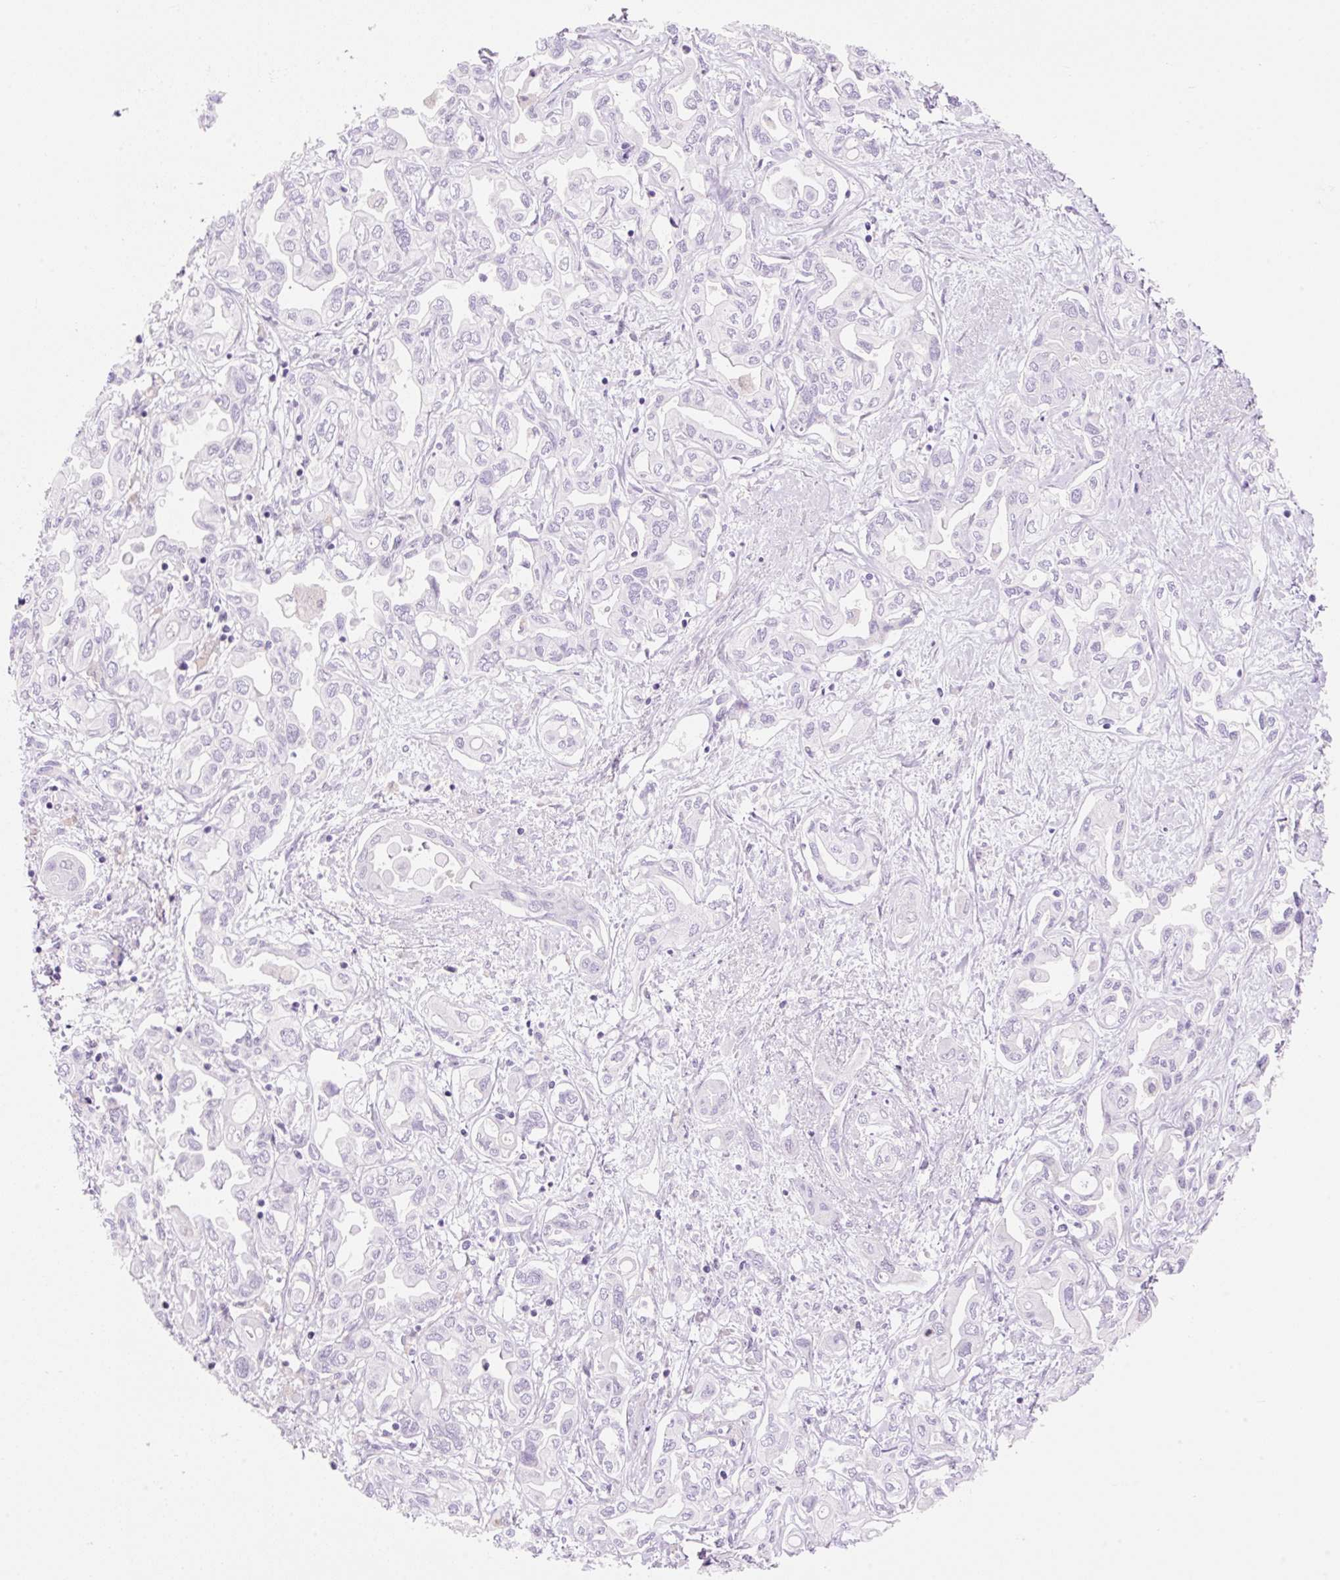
{"staining": {"intensity": "negative", "quantity": "none", "location": "none"}, "tissue": "liver cancer", "cell_type": "Tumor cells", "image_type": "cancer", "snomed": [{"axis": "morphology", "description": "Cholangiocarcinoma"}, {"axis": "topography", "description": "Liver"}], "caption": "Protein analysis of liver cholangiocarcinoma shows no significant positivity in tumor cells.", "gene": "ZNF121", "patient": {"sex": "female", "age": 64}}